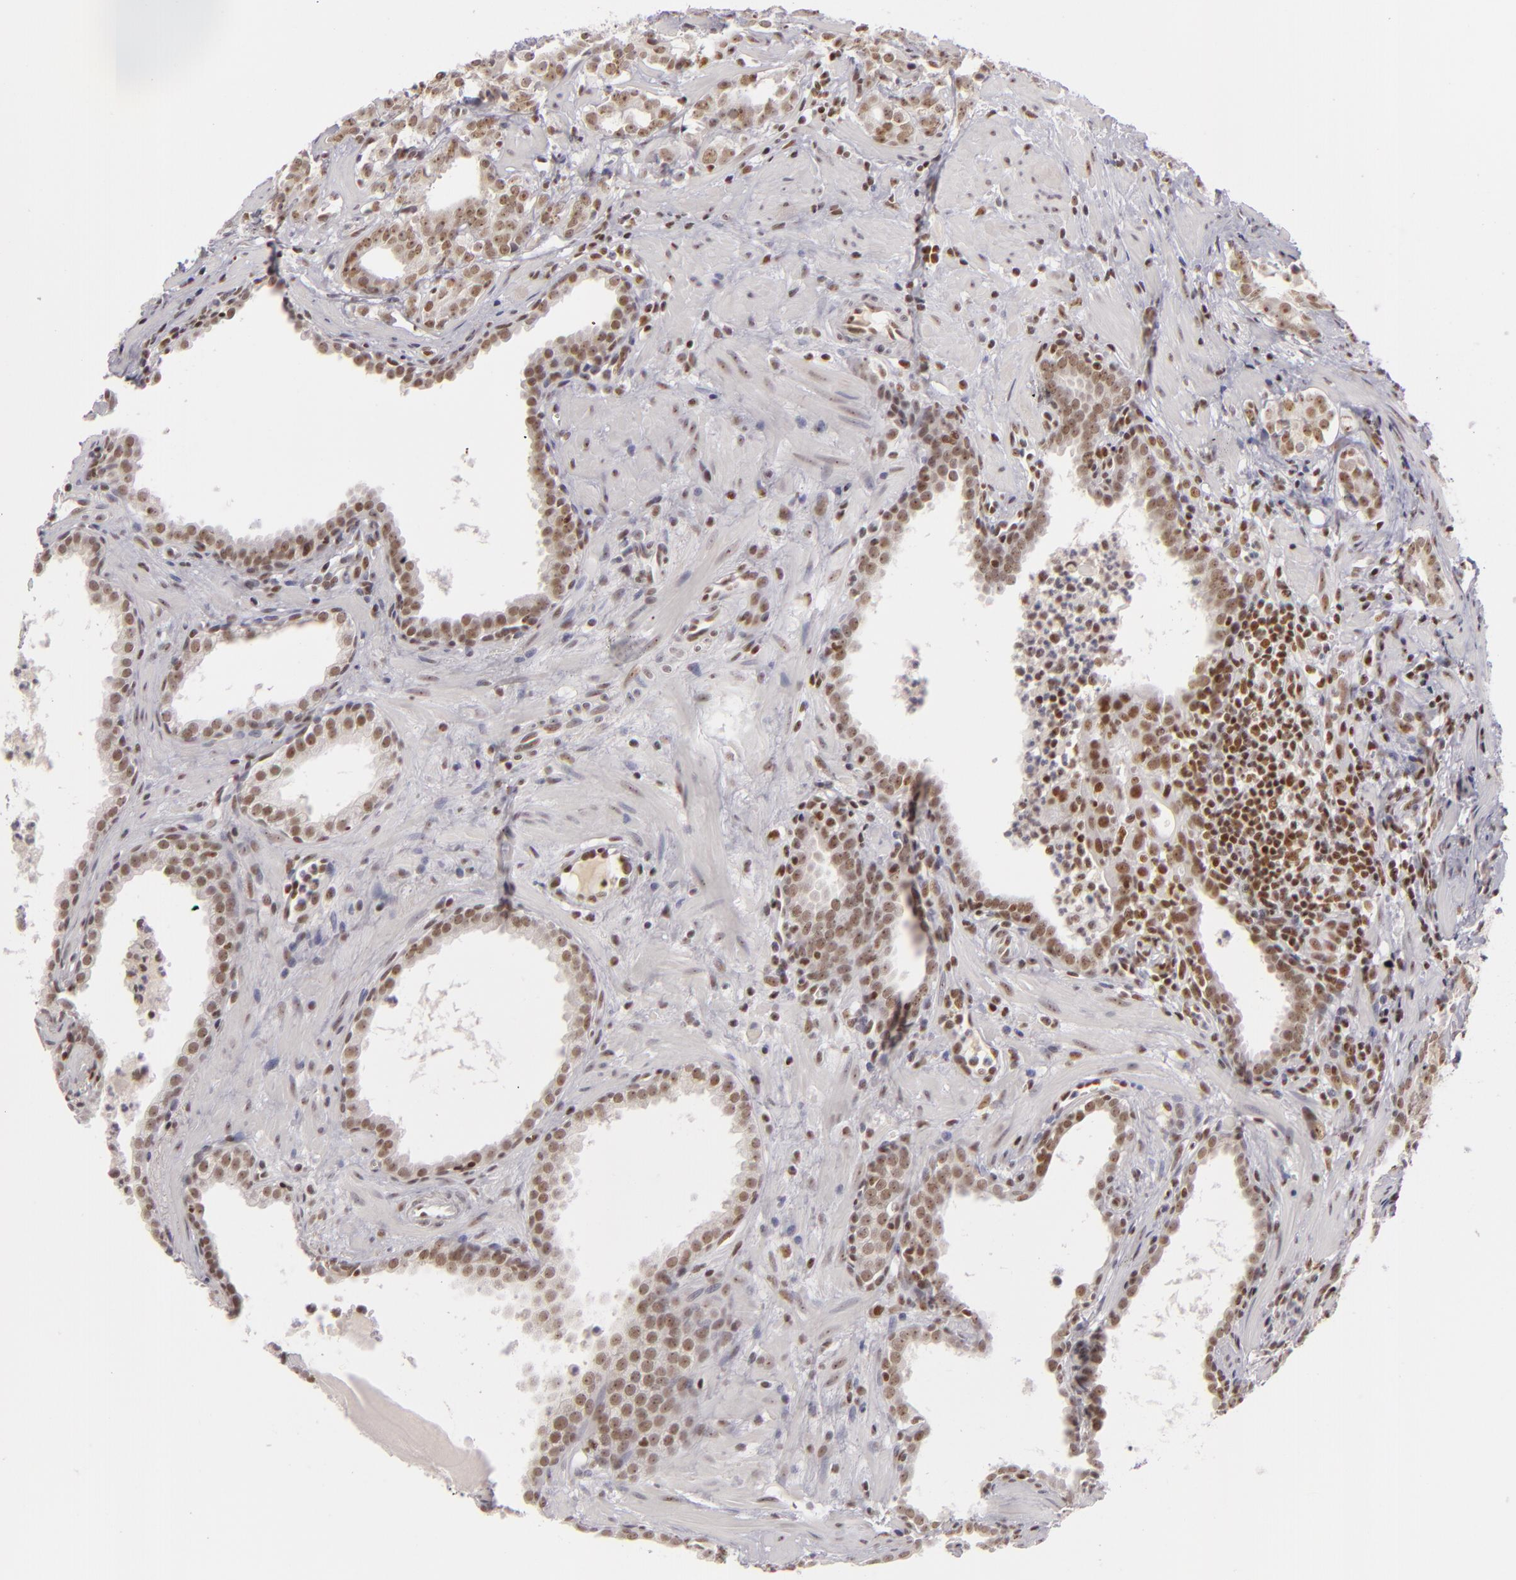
{"staining": {"intensity": "moderate", "quantity": ">75%", "location": "nuclear"}, "tissue": "prostate cancer", "cell_type": "Tumor cells", "image_type": "cancer", "snomed": [{"axis": "morphology", "description": "Adenocarcinoma, Low grade"}, {"axis": "topography", "description": "Prostate"}], "caption": "DAB (3,3'-diaminobenzidine) immunohistochemical staining of prostate cancer displays moderate nuclear protein expression in approximately >75% of tumor cells.", "gene": "DAXX", "patient": {"sex": "male", "age": 59}}